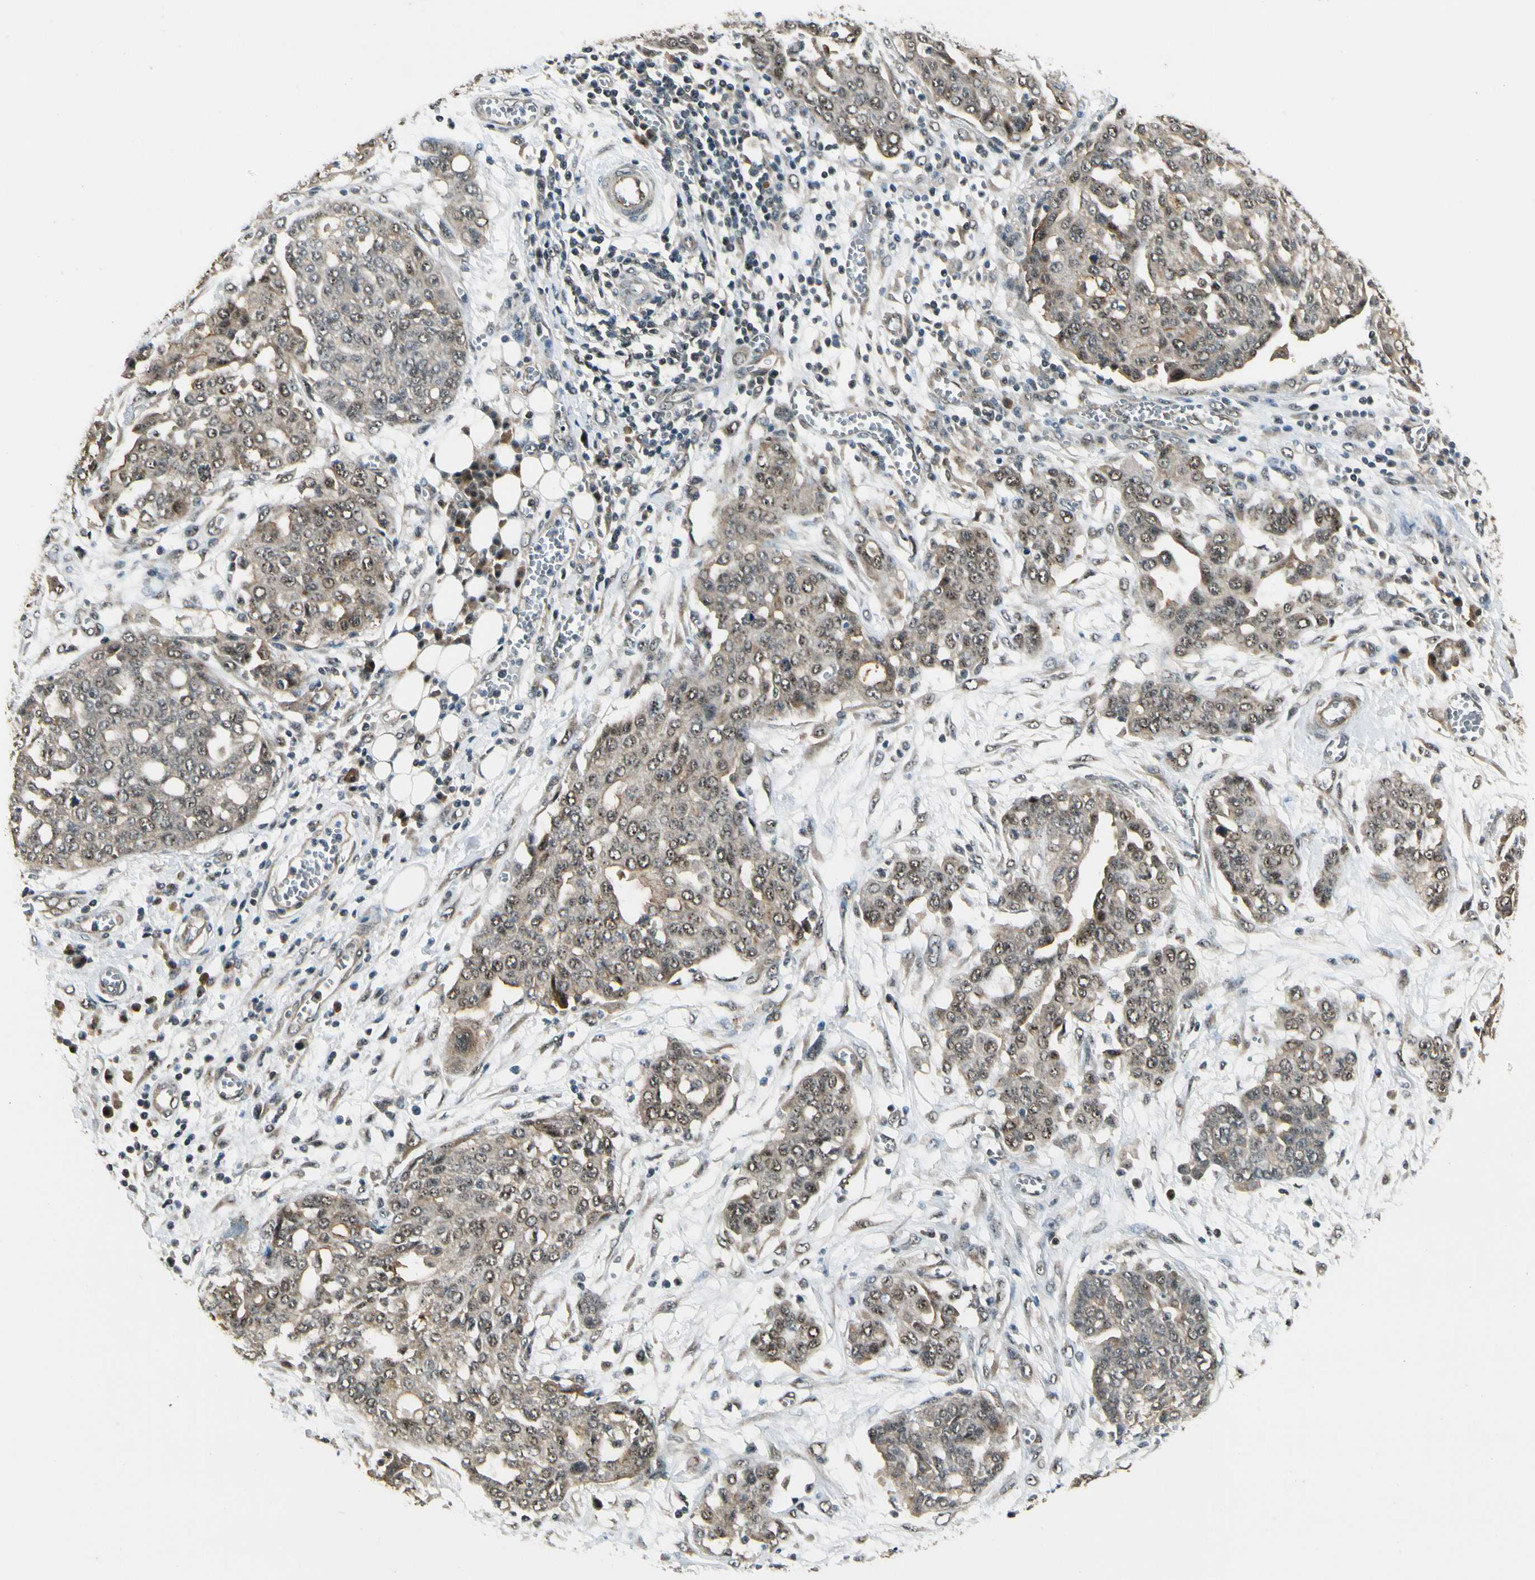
{"staining": {"intensity": "moderate", "quantity": ">75%", "location": "cytoplasmic/membranous"}, "tissue": "ovarian cancer", "cell_type": "Tumor cells", "image_type": "cancer", "snomed": [{"axis": "morphology", "description": "Cystadenocarcinoma, serous, NOS"}, {"axis": "topography", "description": "Soft tissue"}, {"axis": "topography", "description": "Ovary"}], "caption": "There is medium levels of moderate cytoplasmic/membranous positivity in tumor cells of ovarian serous cystadenocarcinoma, as demonstrated by immunohistochemical staining (brown color).", "gene": "MCPH1", "patient": {"sex": "female", "age": 57}}